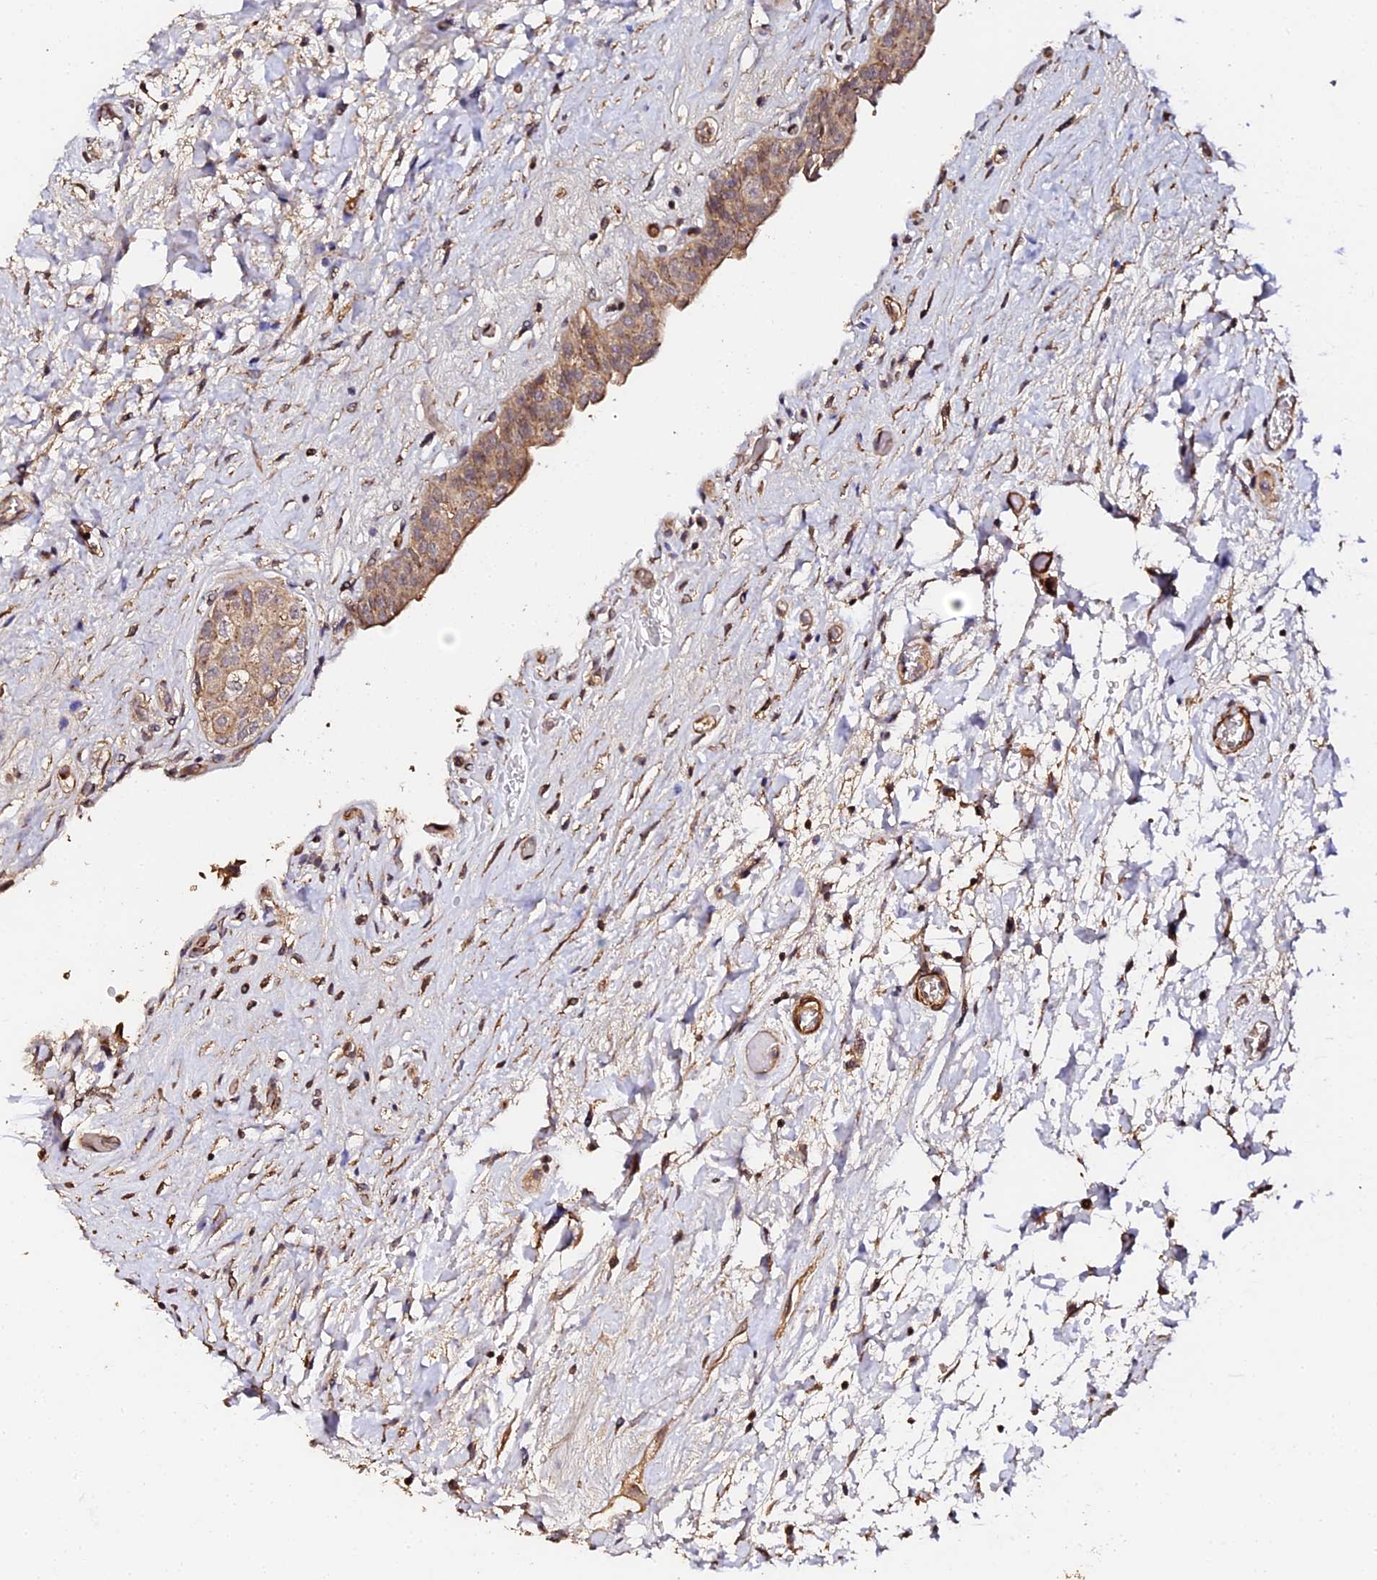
{"staining": {"intensity": "moderate", "quantity": ">75%", "location": "cytoplasmic/membranous"}, "tissue": "urinary bladder", "cell_type": "Urothelial cells", "image_type": "normal", "snomed": [{"axis": "morphology", "description": "Normal tissue, NOS"}, {"axis": "topography", "description": "Urinary bladder"}], "caption": "Moderate cytoplasmic/membranous protein expression is seen in approximately >75% of urothelial cells in urinary bladder.", "gene": "TDO2", "patient": {"sex": "male", "age": 74}}